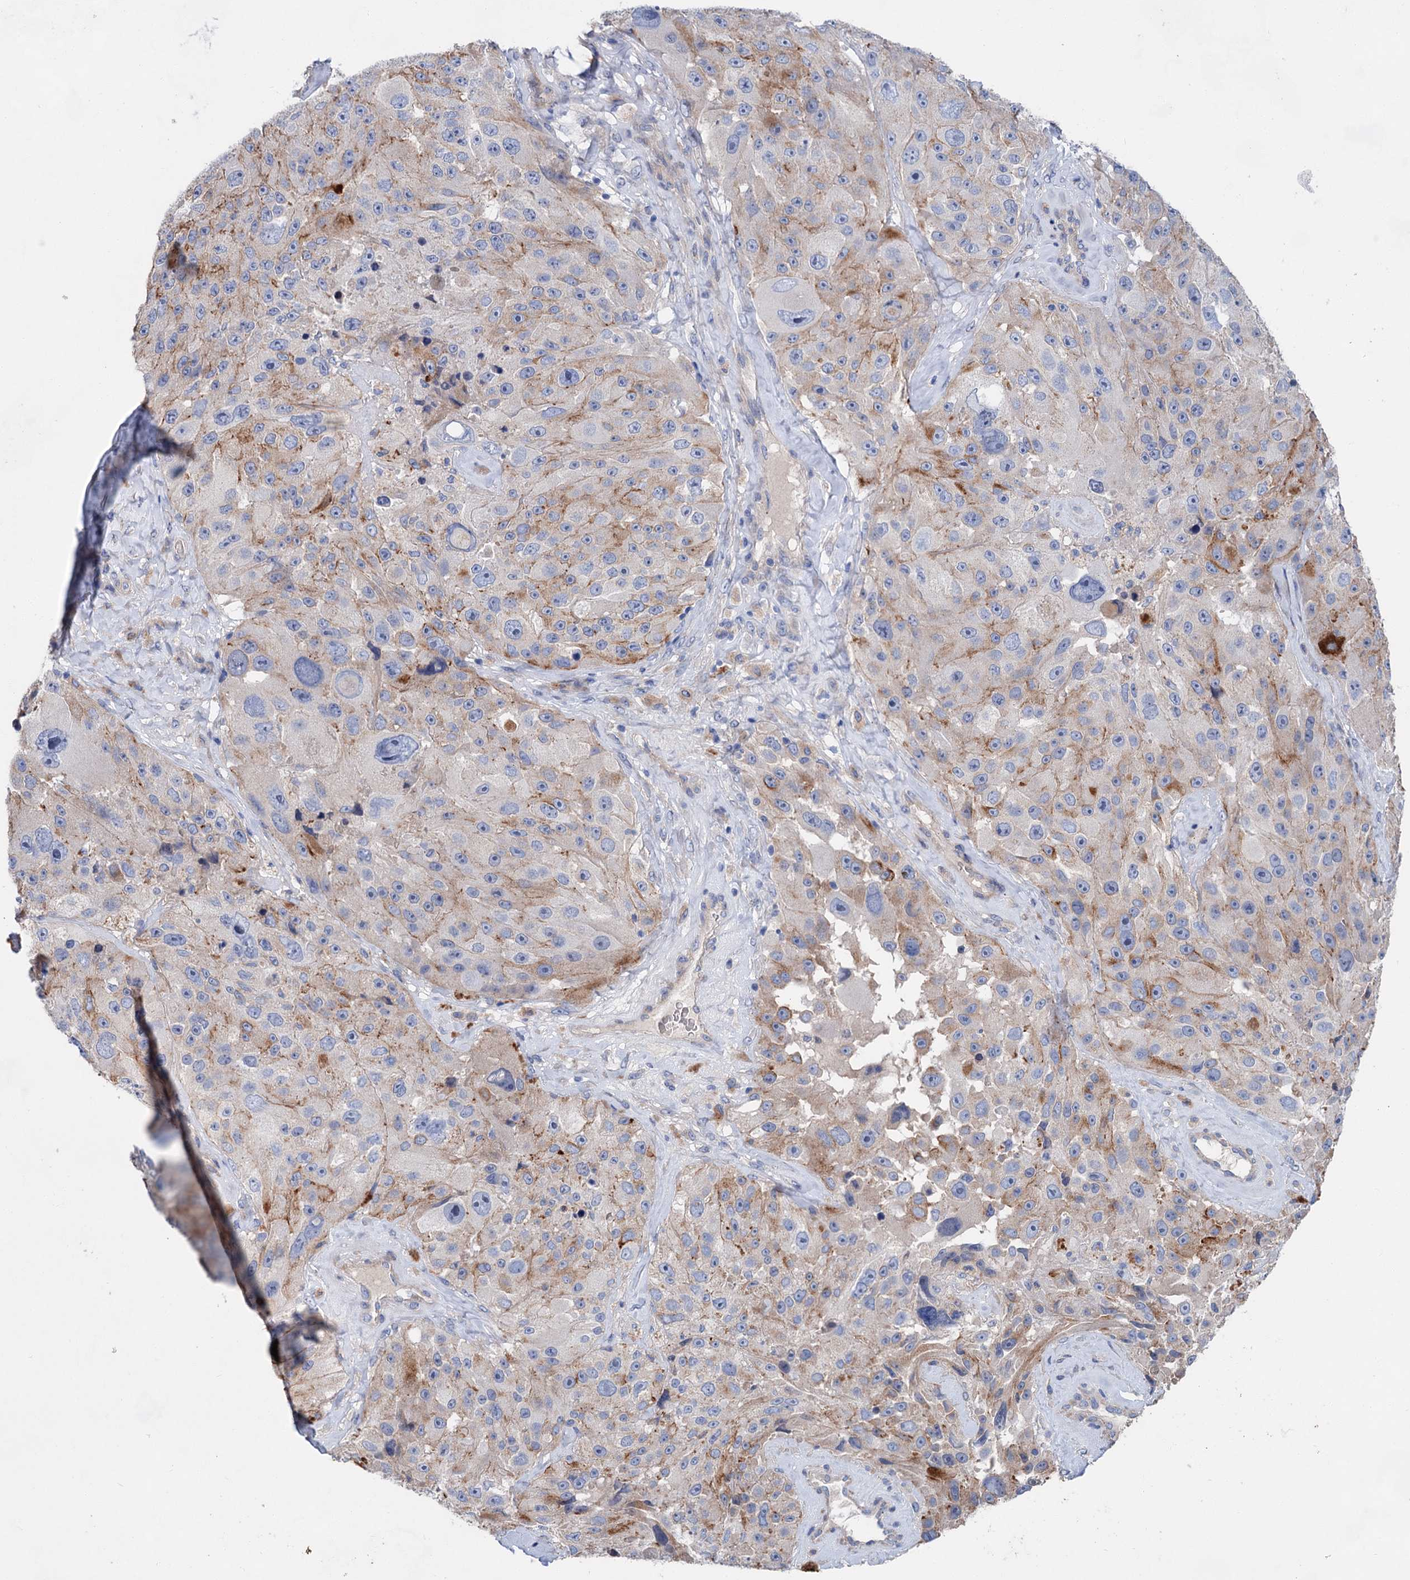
{"staining": {"intensity": "moderate", "quantity": "<25%", "location": "cytoplasmic/membranous"}, "tissue": "melanoma", "cell_type": "Tumor cells", "image_type": "cancer", "snomed": [{"axis": "morphology", "description": "Malignant melanoma, Metastatic site"}, {"axis": "topography", "description": "Lymph node"}], "caption": "An image of human malignant melanoma (metastatic site) stained for a protein demonstrates moderate cytoplasmic/membranous brown staining in tumor cells.", "gene": "GPR155", "patient": {"sex": "male", "age": 62}}